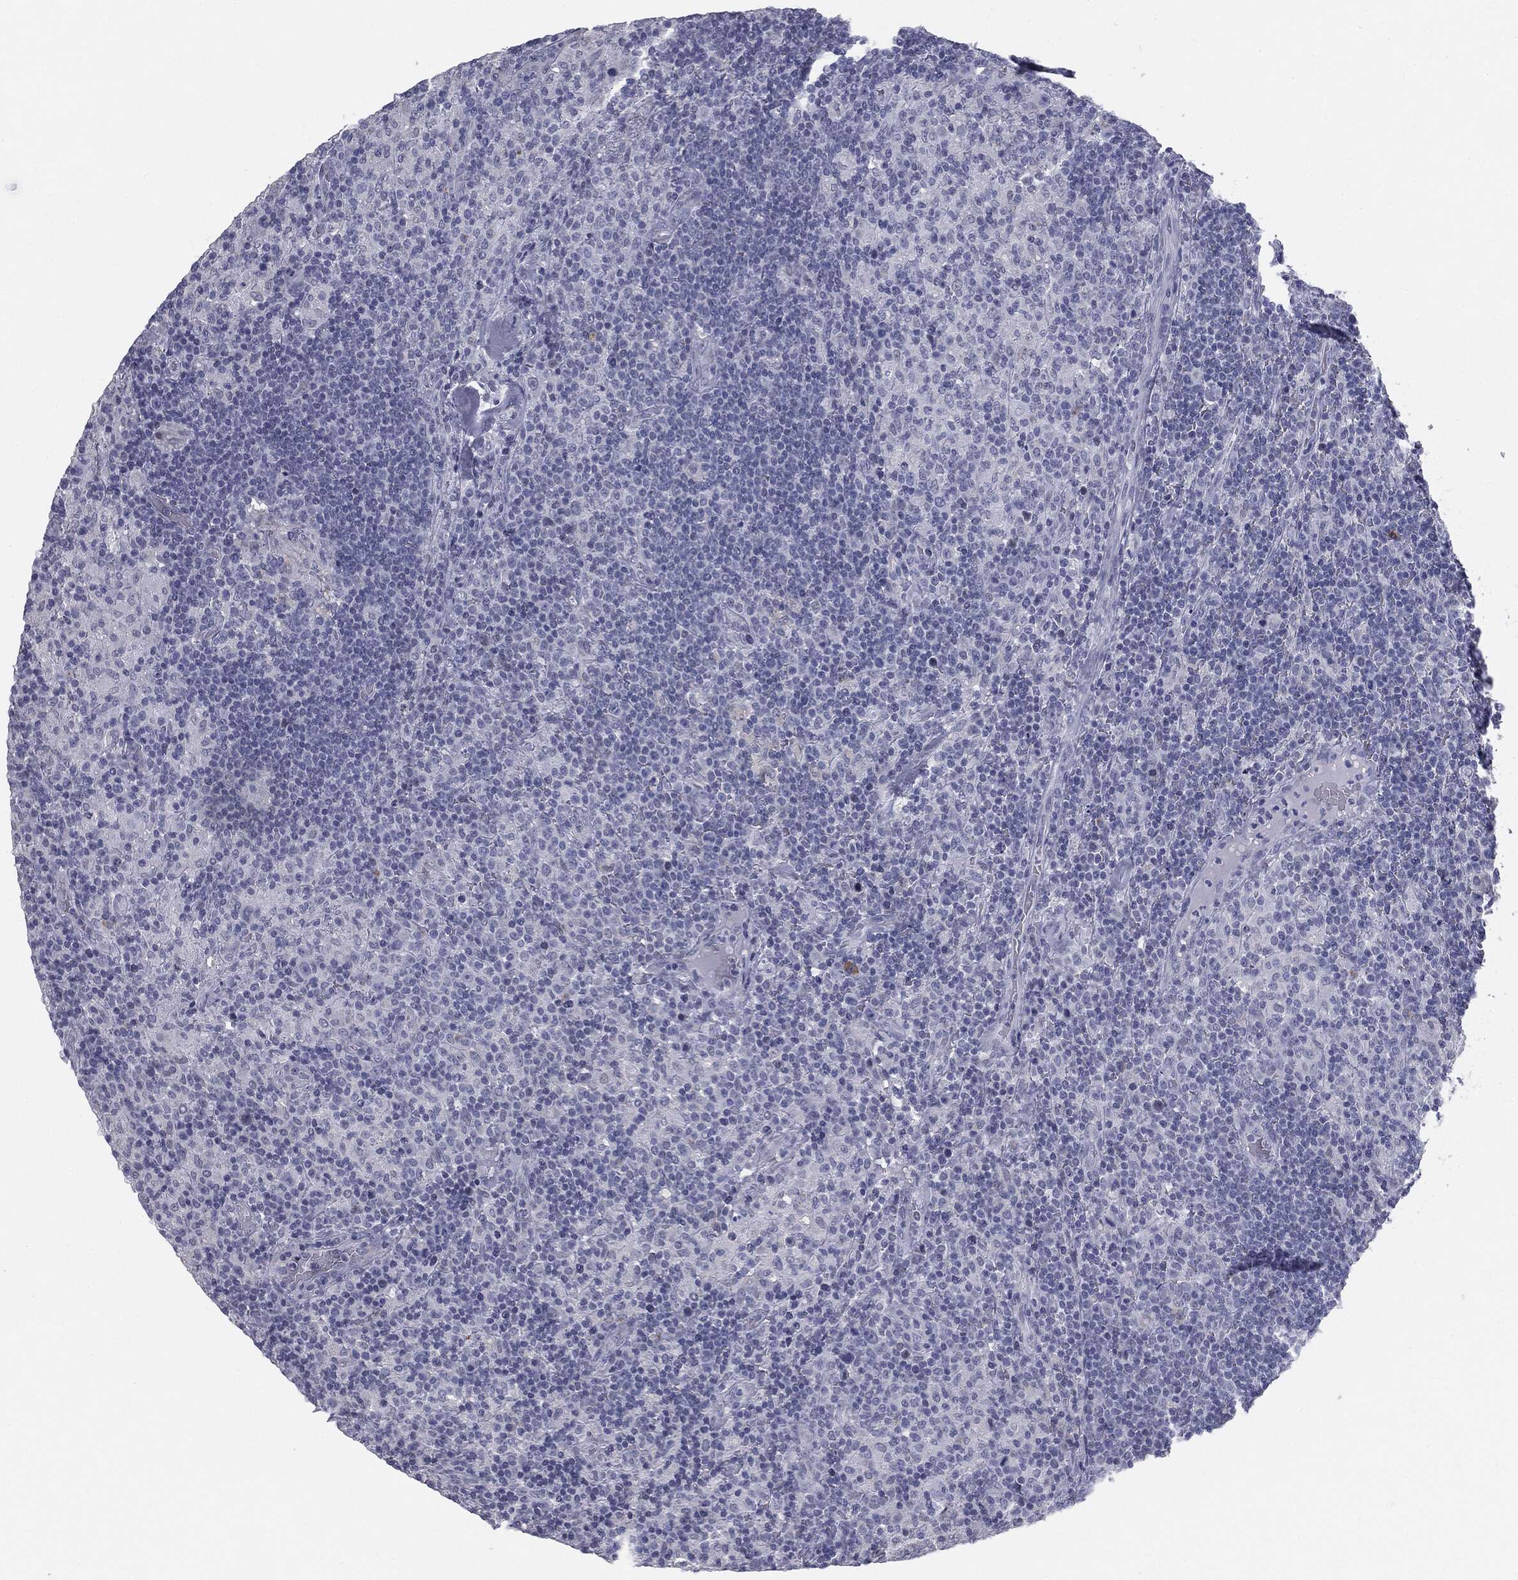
{"staining": {"intensity": "negative", "quantity": "none", "location": "none"}, "tissue": "lymphoma", "cell_type": "Tumor cells", "image_type": "cancer", "snomed": [{"axis": "morphology", "description": "Hodgkin's disease, NOS"}, {"axis": "topography", "description": "Lymph node"}], "caption": "The photomicrograph exhibits no significant expression in tumor cells of lymphoma. (DAB (3,3'-diaminobenzidine) IHC with hematoxylin counter stain).", "gene": "TPO", "patient": {"sex": "male", "age": 70}}